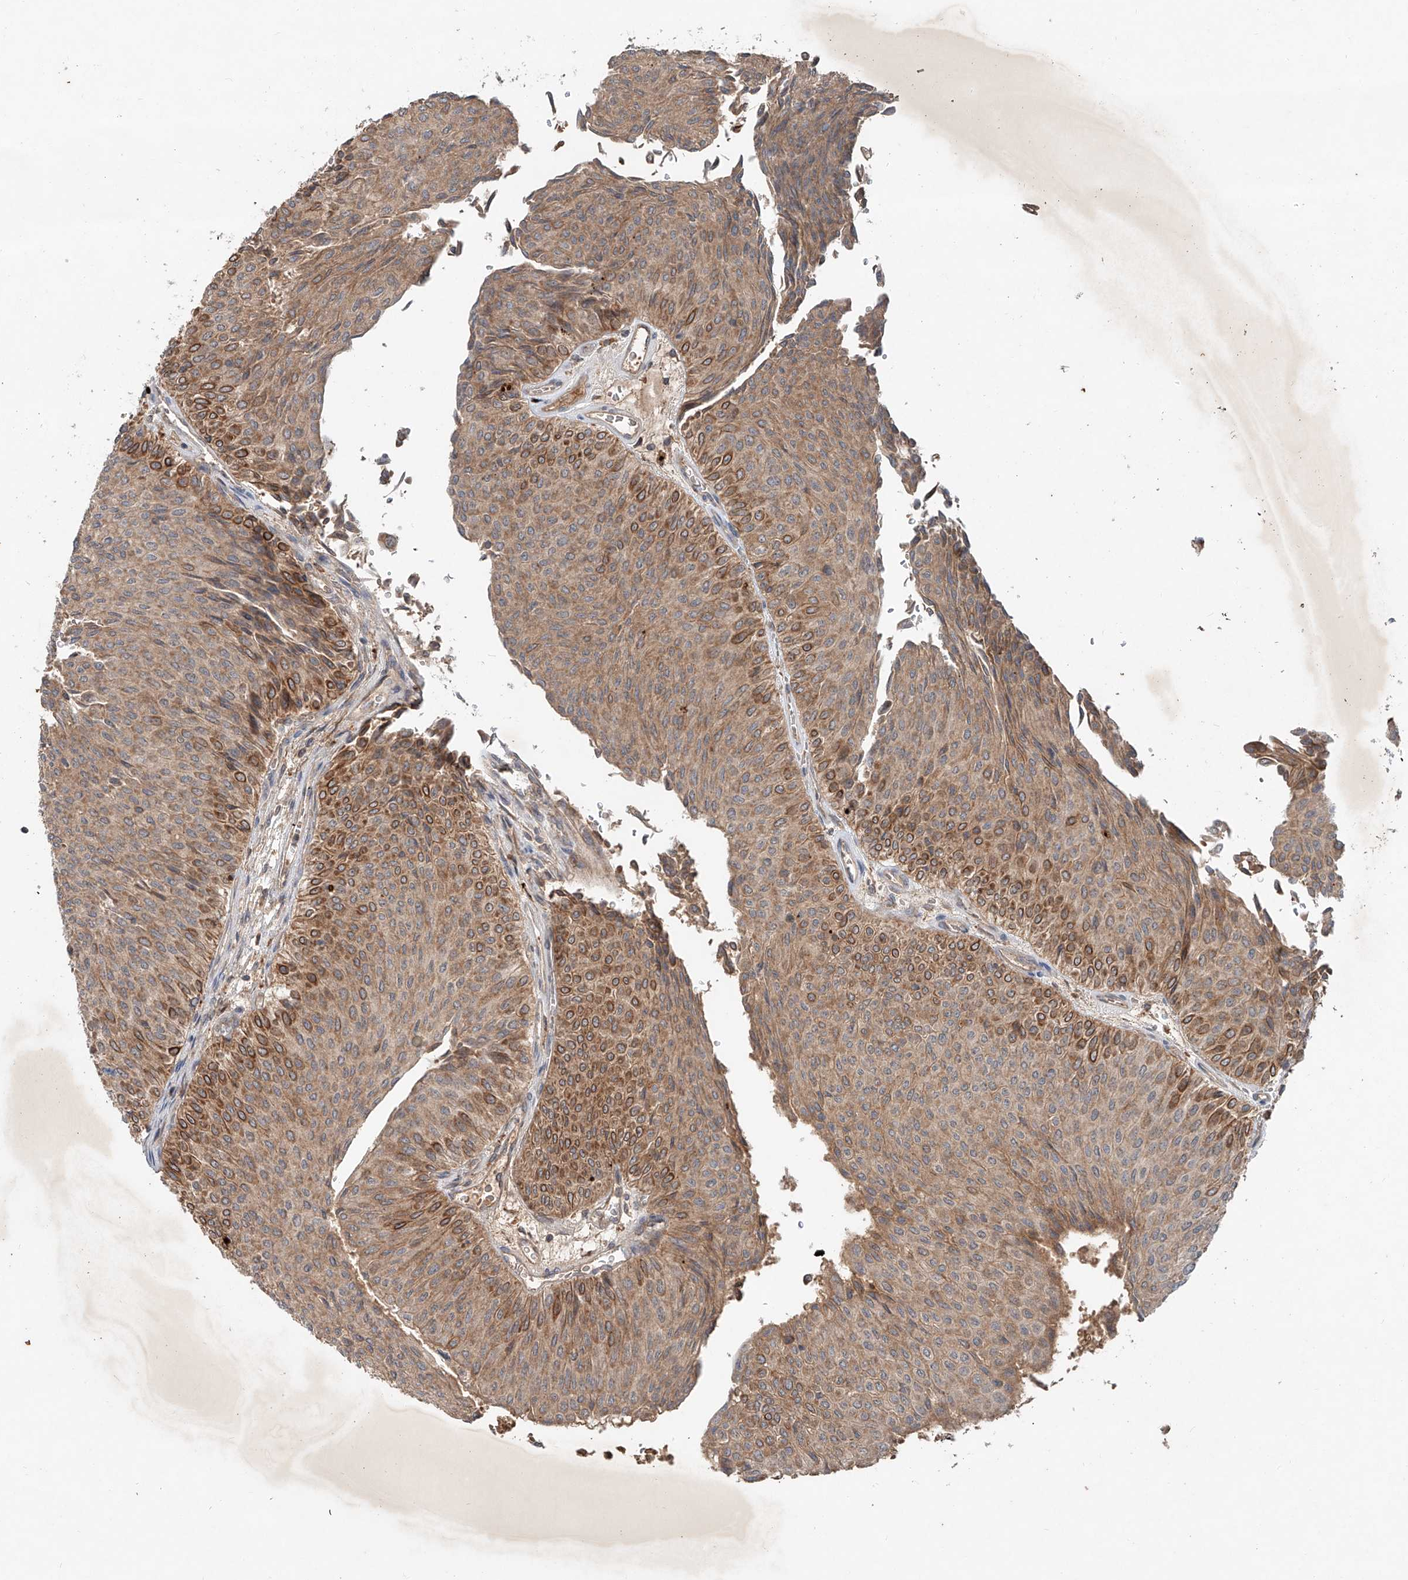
{"staining": {"intensity": "moderate", "quantity": ">75%", "location": "cytoplasmic/membranous"}, "tissue": "urothelial cancer", "cell_type": "Tumor cells", "image_type": "cancer", "snomed": [{"axis": "morphology", "description": "Urothelial carcinoma, Low grade"}, {"axis": "topography", "description": "Urinary bladder"}], "caption": "High-magnification brightfield microscopy of urothelial carcinoma (low-grade) stained with DAB (3,3'-diaminobenzidine) (brown) and counterstained with hematoxylin (blue). tumor cells exhibit moderate cytoplasmic/membranous positivity is seen in approximately>75% of cells. (IHC, brightfield microscopy, high magnification).", "gene": "IER5", "patient": {"sex": "male", "age": 78}}